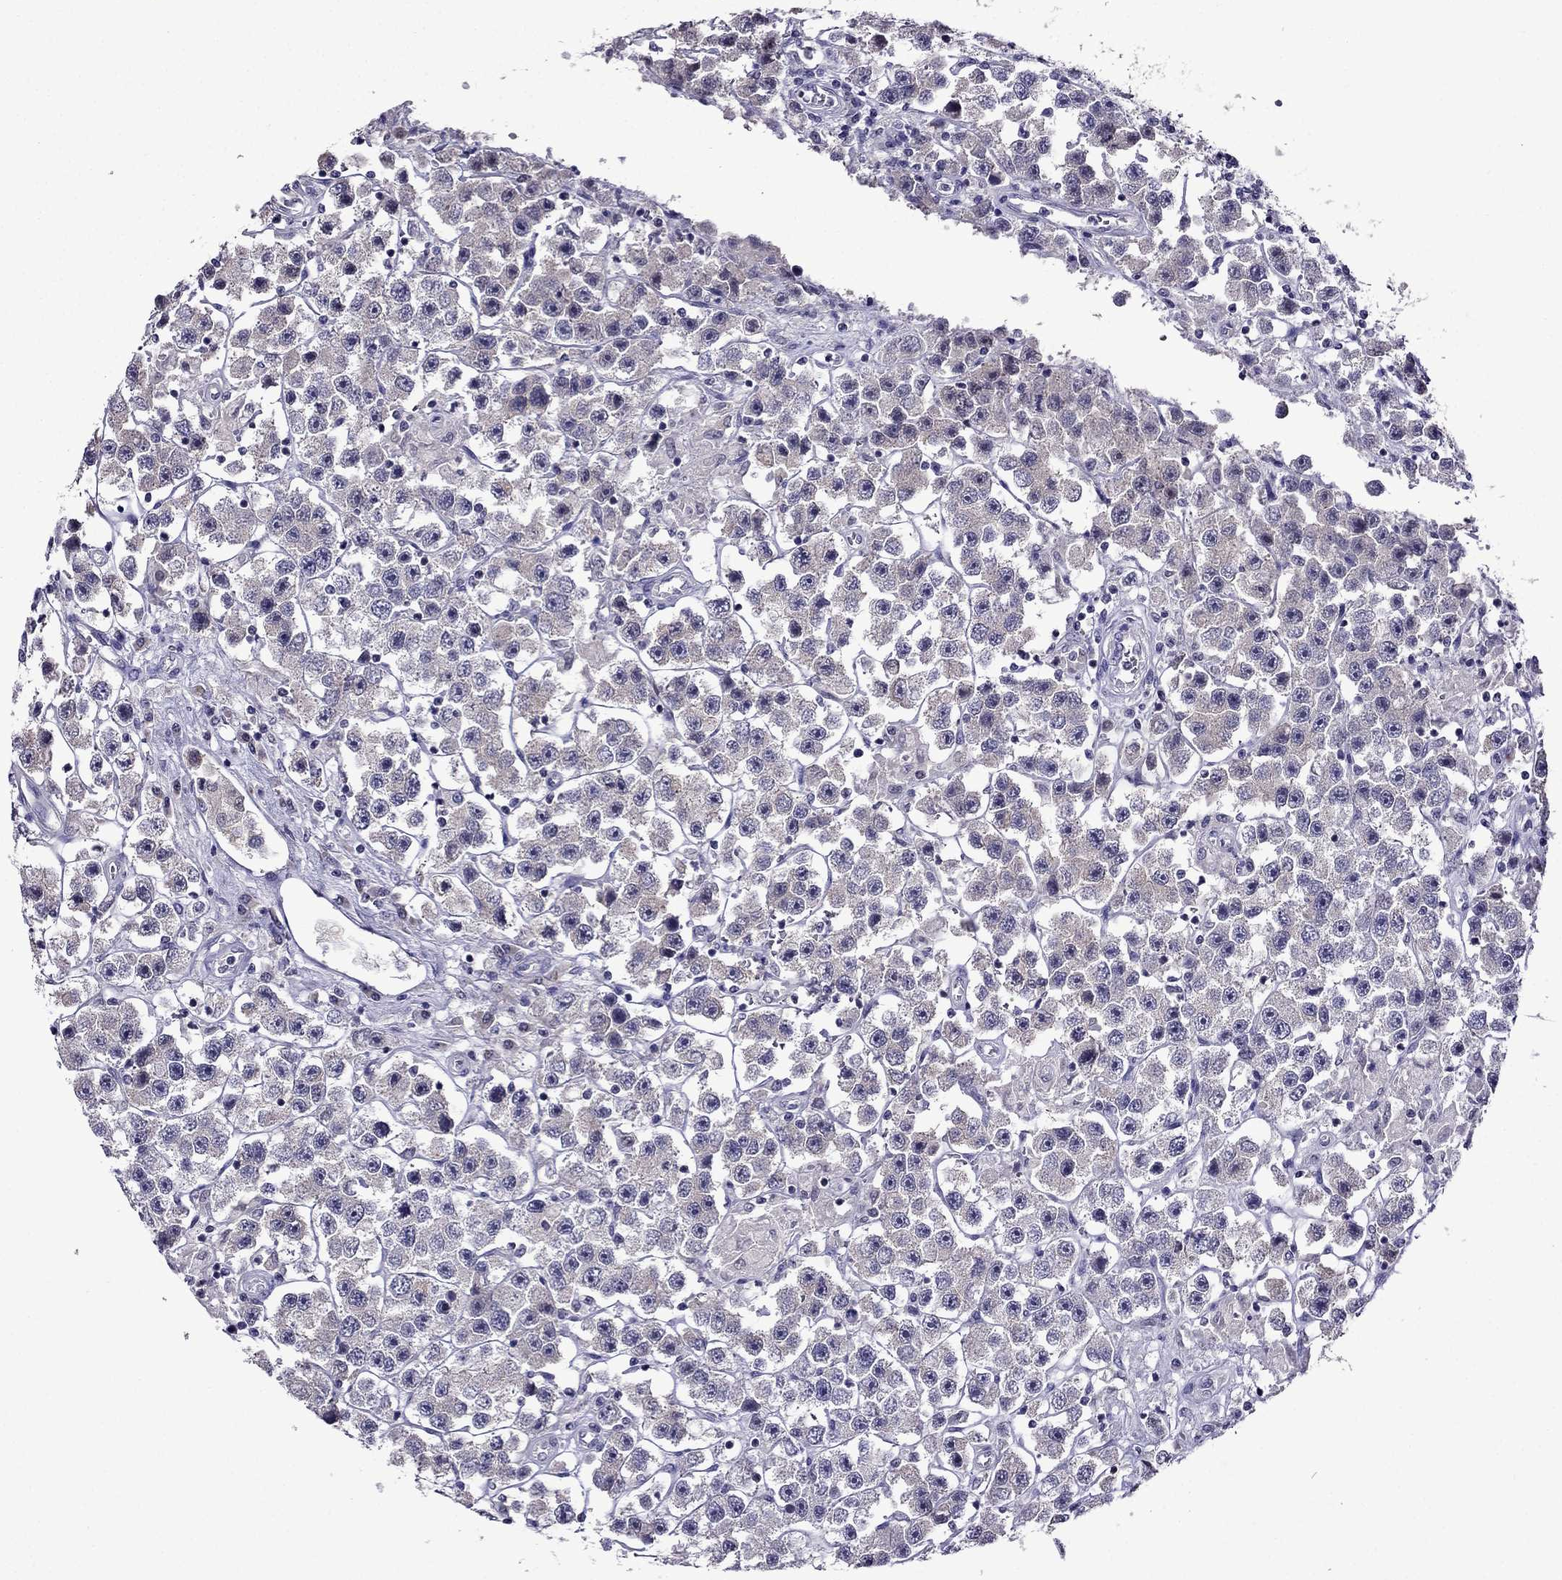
{"staining": {"intensity": "negative", "quantity": "none", "location": "none"}, "tissue": "testis cancer", "cell_type": "Tumor cells", "image_type": "cancer", "snomed": [{"axis": "morphology", "description": "Seminoma, NOS"}, {"axis": "topography", "description": "Testis"}], "caption": "The image exhibits no significant expression in tumor cells of seminoma (testis).", "gene": "CDK5", "patient": {"sex": "male", "age": 45}}